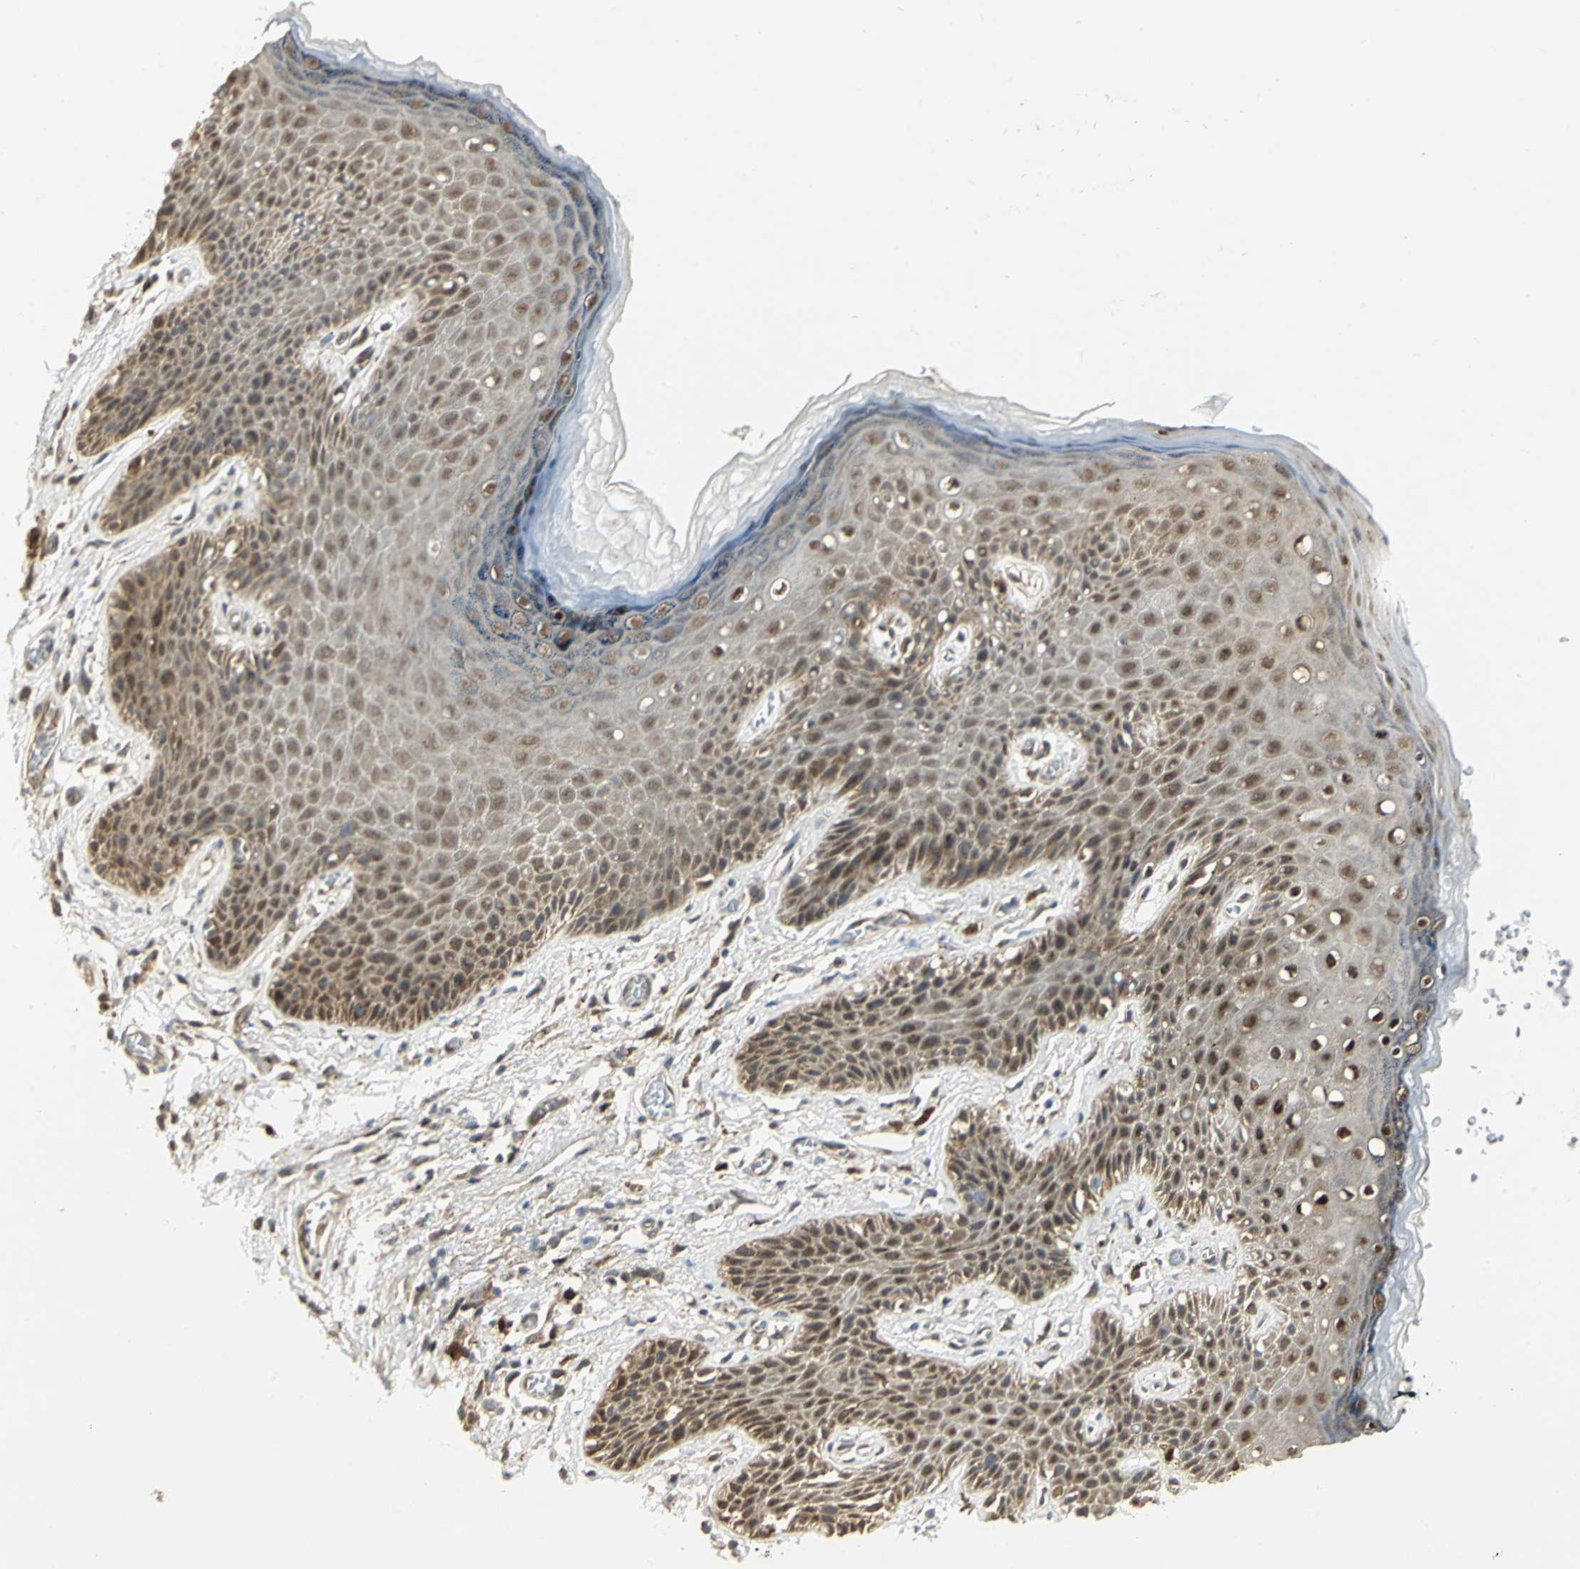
{"staining": {"intensity": "moderate", "quantity": ">75%", "location": "cytoplasmic/membranous,nuclear"}, "tissue": "skin", "cell_type": "Epidermal cells", "image_type": "normal", "snomed": [{"axis": "morphology", "description": "Normal tissue, NOS"}, {"axis": "topography", "description": "Anal"}], "caption": "This histopathology image displays immunohistochemistry (IHC) staining of unremarkable skin, with medium moderate cytoplasmic/membranous,nuclear positivity in approximately >75% of epidermal cells.", "gene": "PSMC4", "patient": {"sex": "female", "age": 46}}